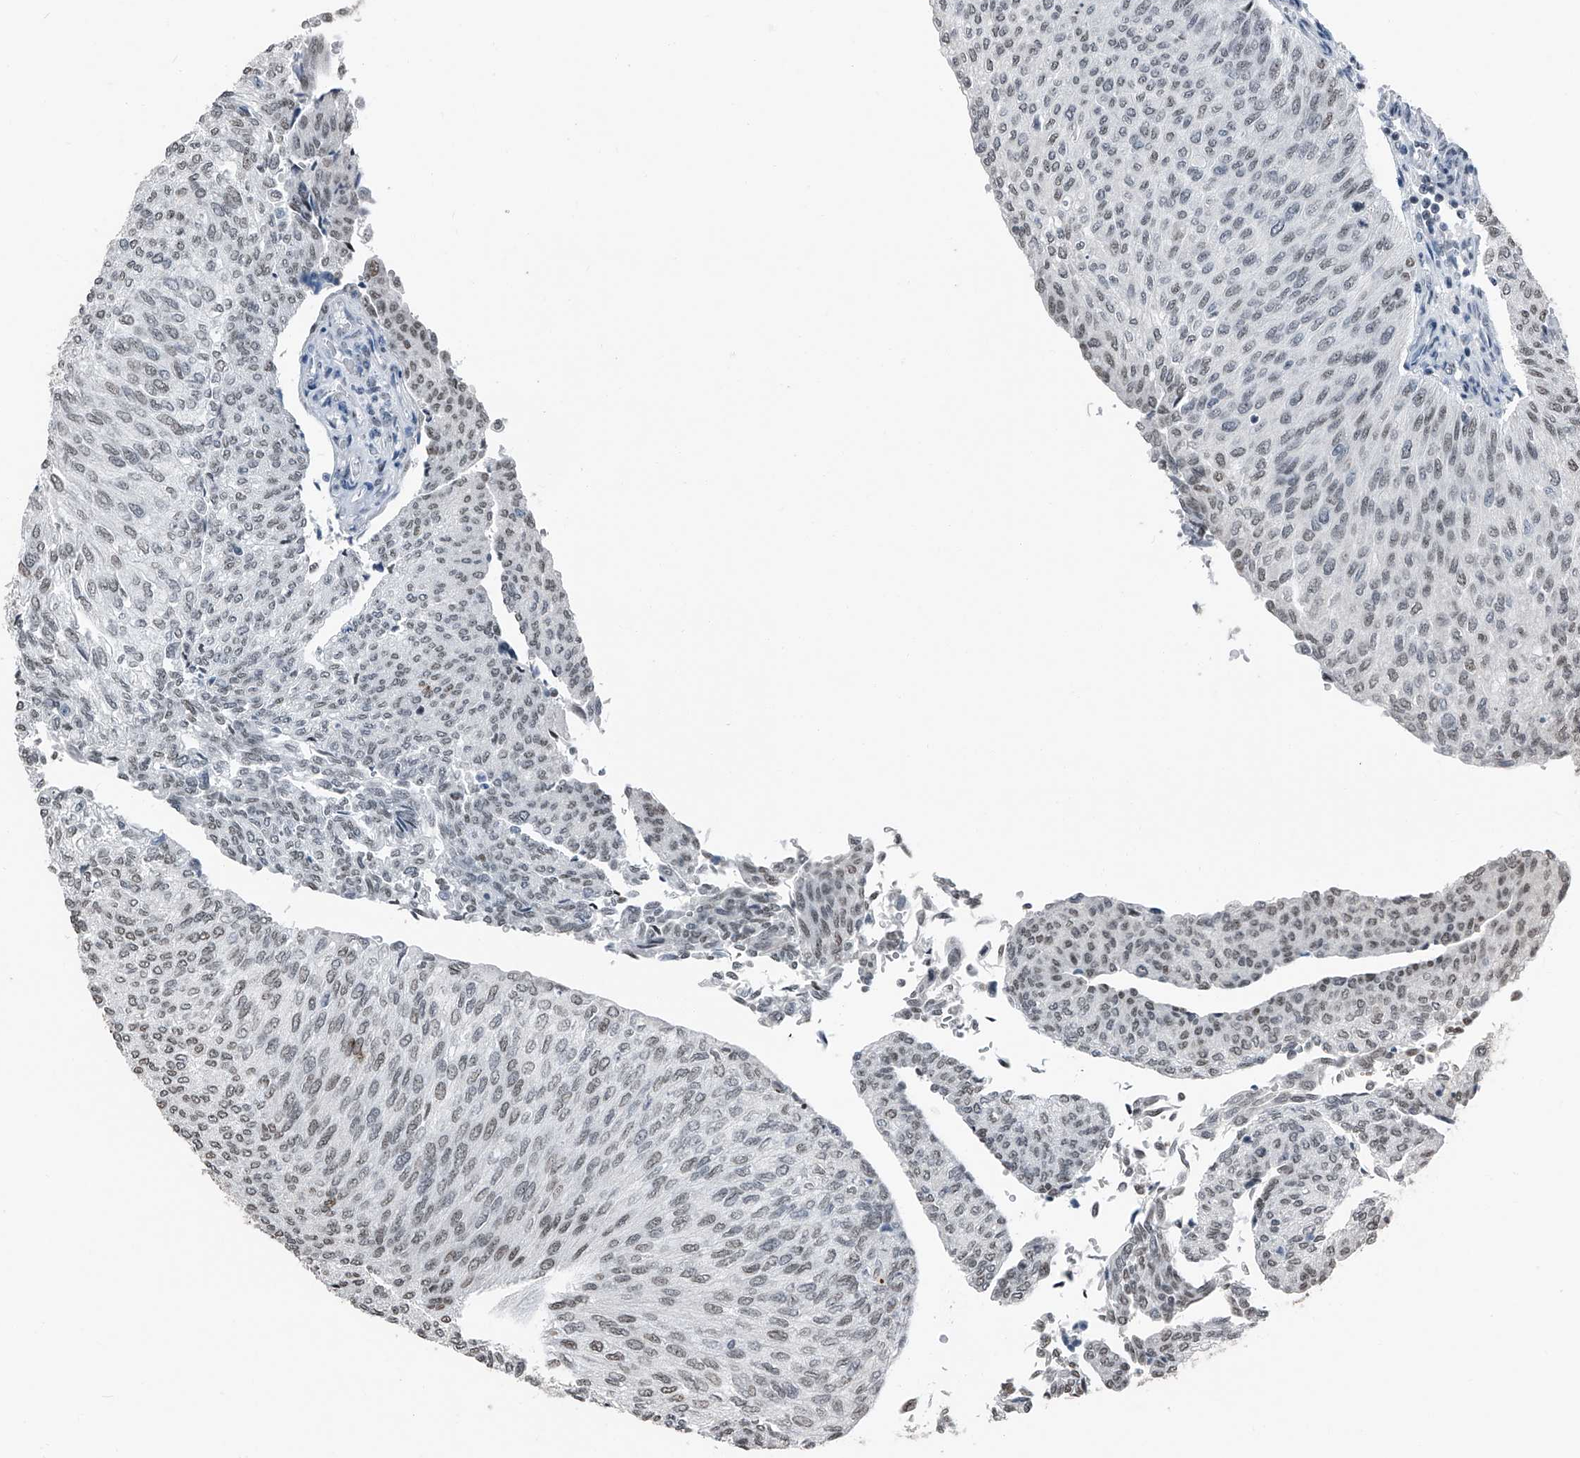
{"staining": {"intensity": "weak", "quantity": "25%-75%", "location": "nuclear"}, "tissue": "urothelial cancer", "cell_type": "Tumor cells", "image_type": "cancer", "snomed": [{"axis": "morphology", "description": "Urothelial carcinoma, Low grade"}, {"axis": "topography", "description": "Urinary bladder"}], "caption": "A photomicrograph of human urothelial cancer stained for a protein reveals weak nuclear brown staining in tumor cells.", "gene": "TCOF1", "patient": {"sex": "female", "age": 79}}